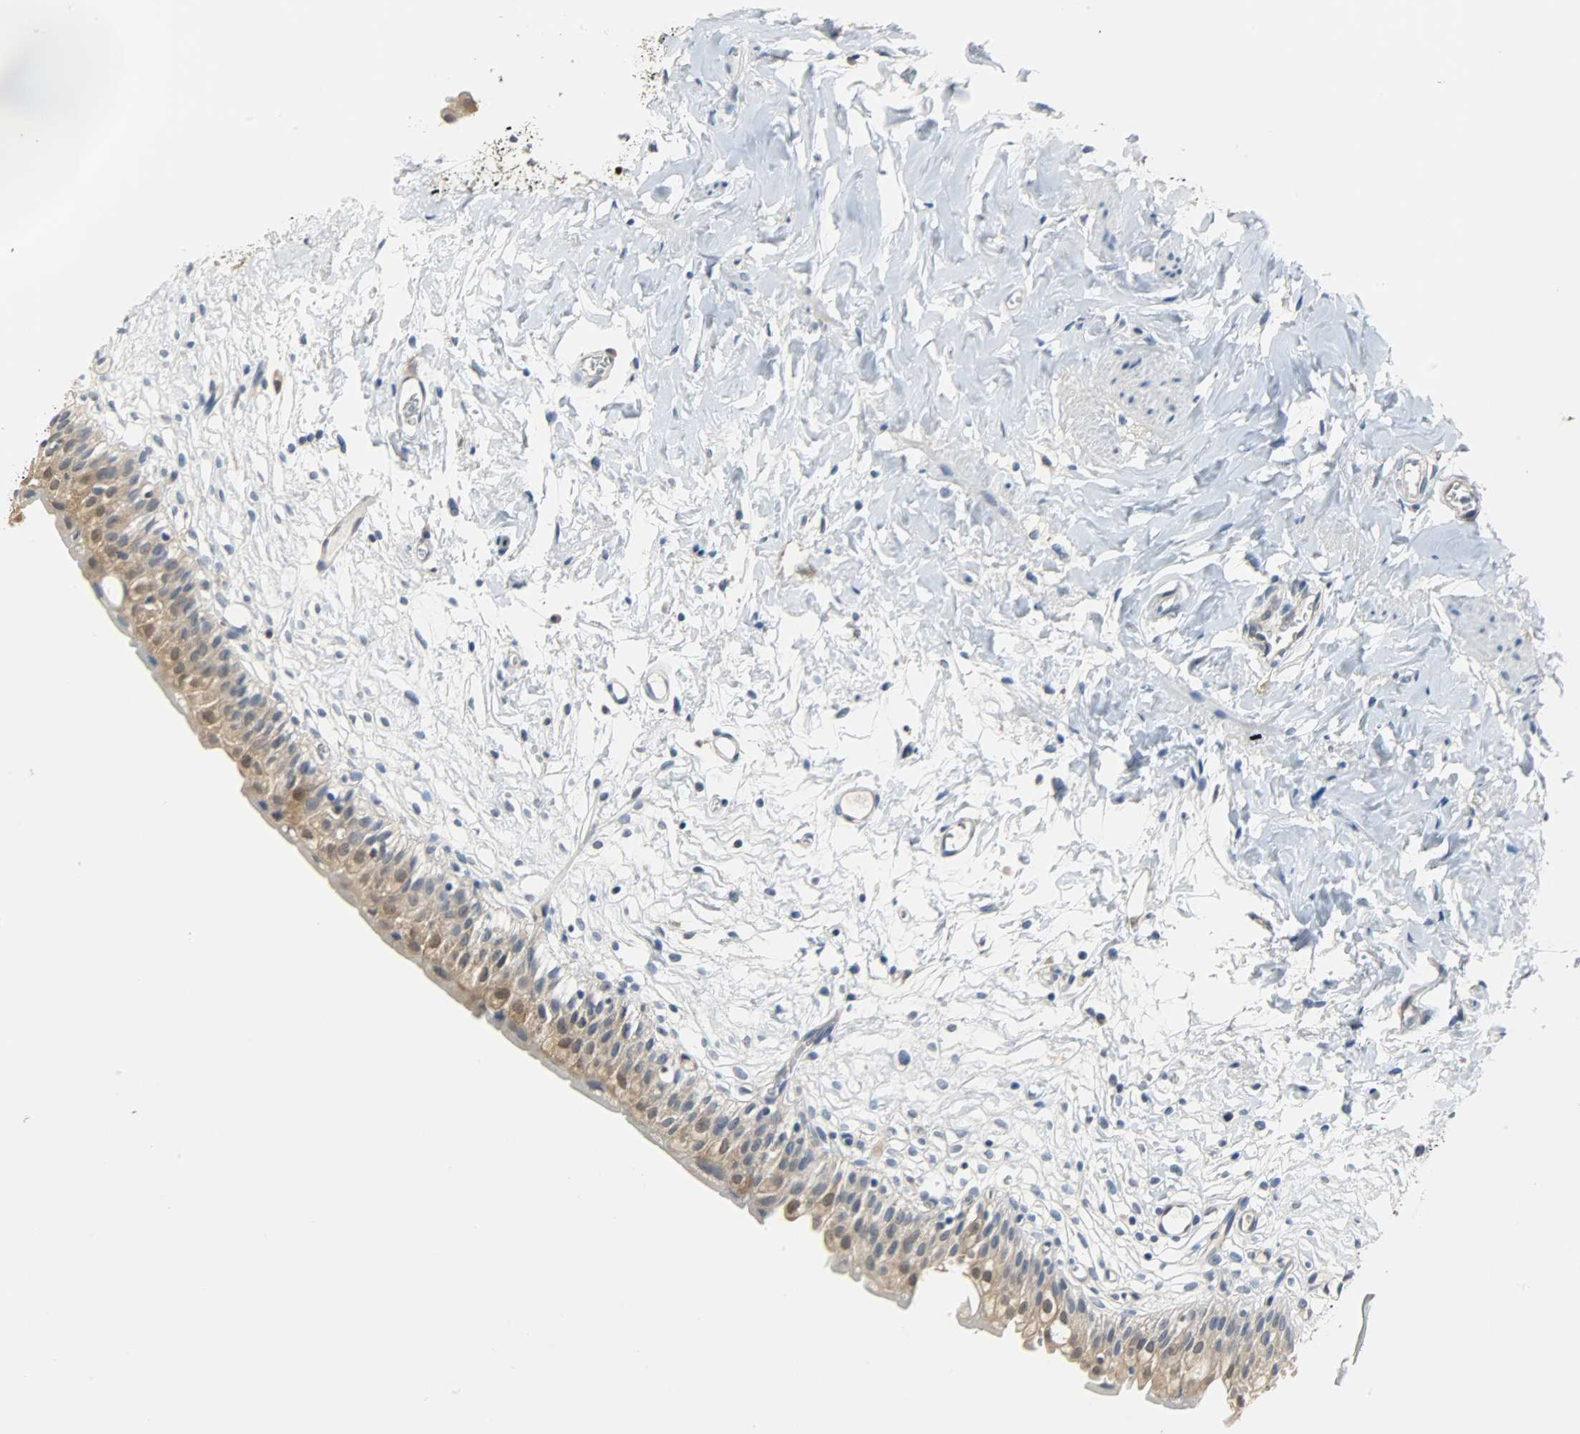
{"staining": {"intensity": "moderate", "quantity": ">75%", "location": "cytoplasmic/membranous,nuclear"}, "tissue": "urinary bladder", "cell_type": "Urothelial cells", "image_type": "normal", "snomed": [{"axis": "morphology", "description": "Normal tissue, NOS"}, {"axis": "topography", "description": "Urinary bladder"}], "caption": "A brown stain highlights moderate cytoplasmic/membranous,nuclear staining of a protein in urothelial cells of normal urinary bladder. (DAB IHC, brown staining for protein, blue staining for nuclei).", "gene": "EIF4EBP1", "patient": {"sex": "female", "age": 80}}